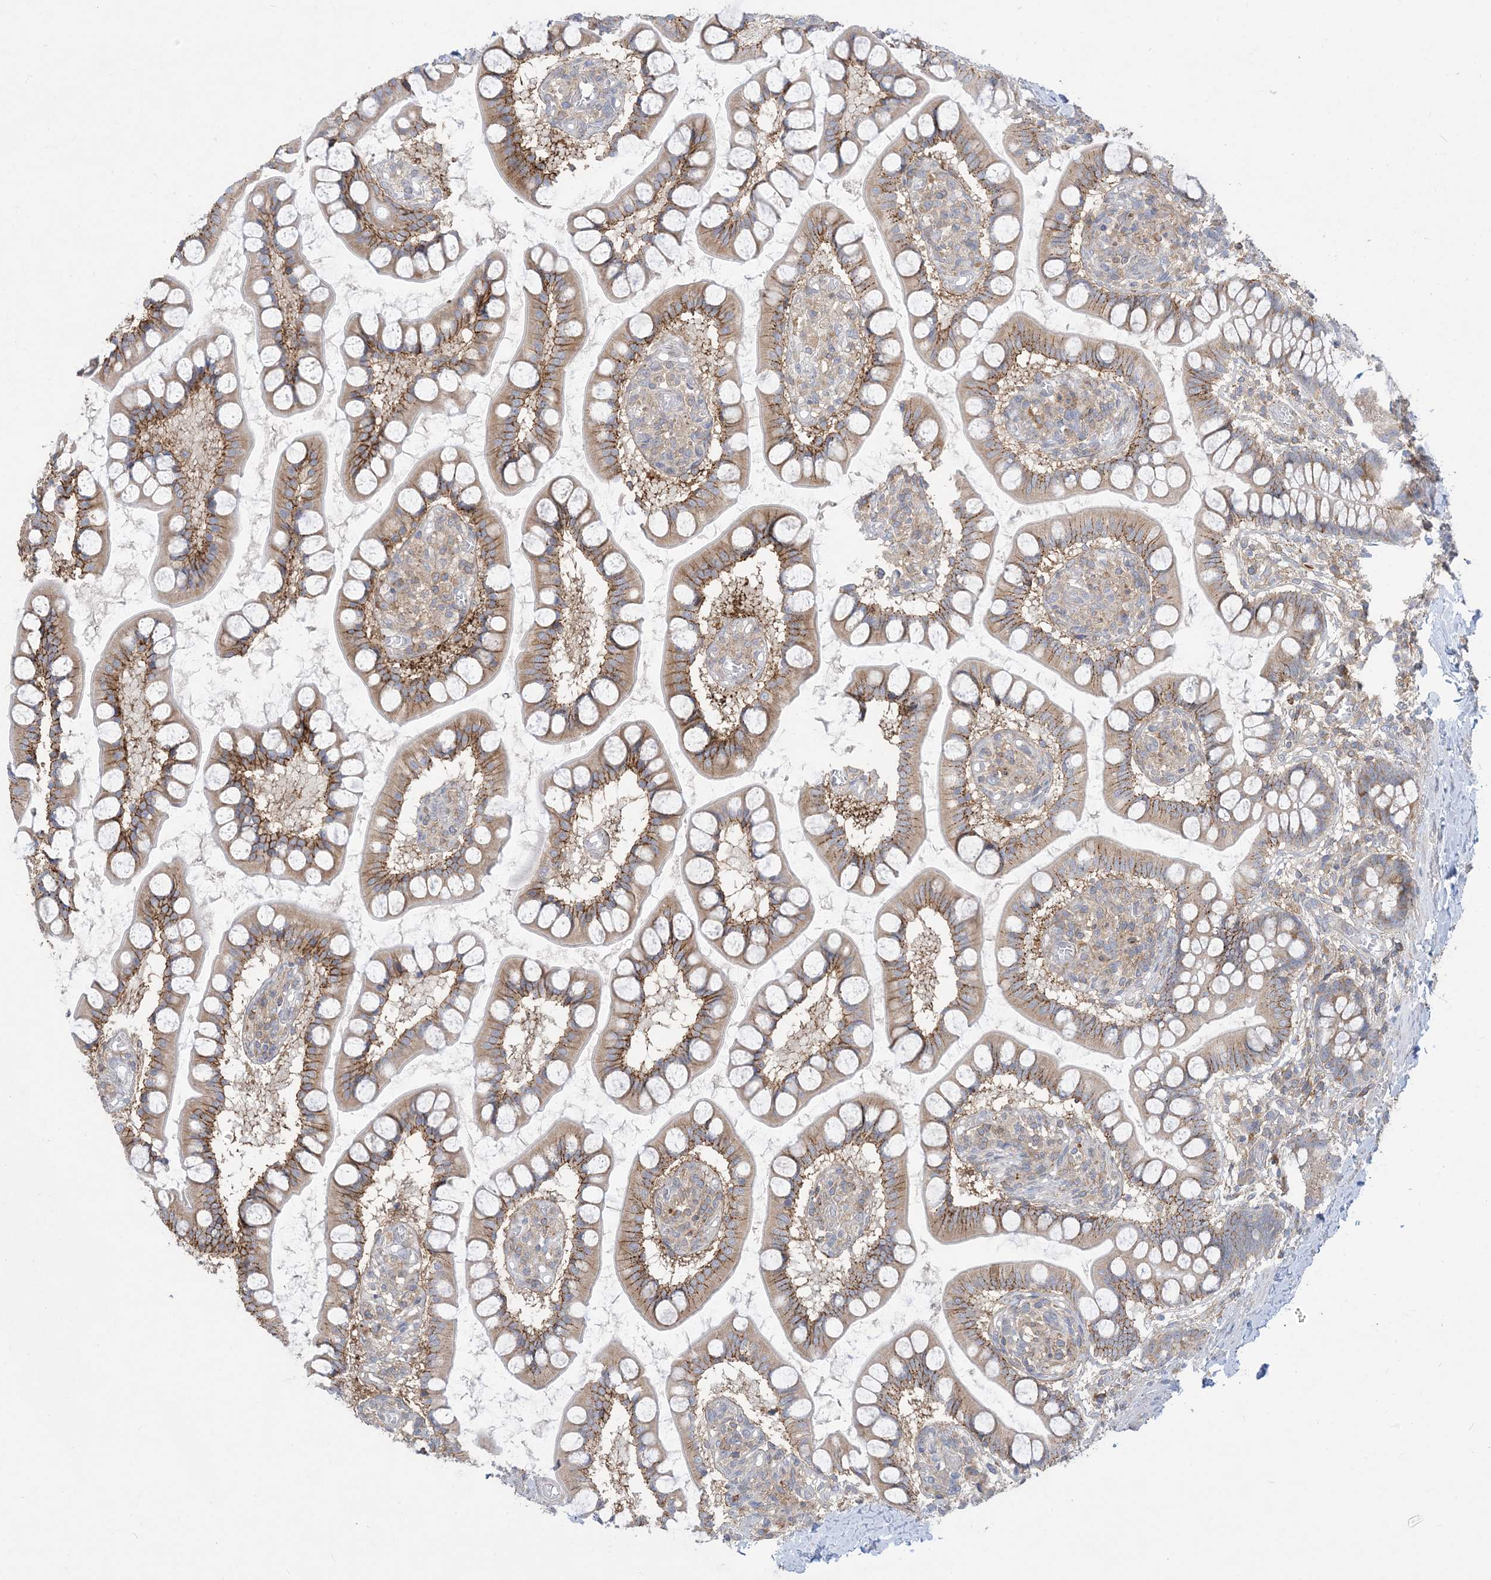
{"staining": {"intensity": "moderate", "quantity": ">75%", "location": "cytoplasmic/membranous"}, "tissue": "small intestine", "cell_type": "Glandular cells", "image_type": "normal", "snomed": [{"axis": "morphology", "description": "Normal tissue, NOS"}, {"axis": "topography", "description": "Small intestine"}], "caption": "Protein expression analysis of normal human small intestine reveals moderate cytoplasmic/membranous staining in approximately >75% of glandular cells.", "gene": "AOC1", "patient": {"sex": "male", "age": 52}}